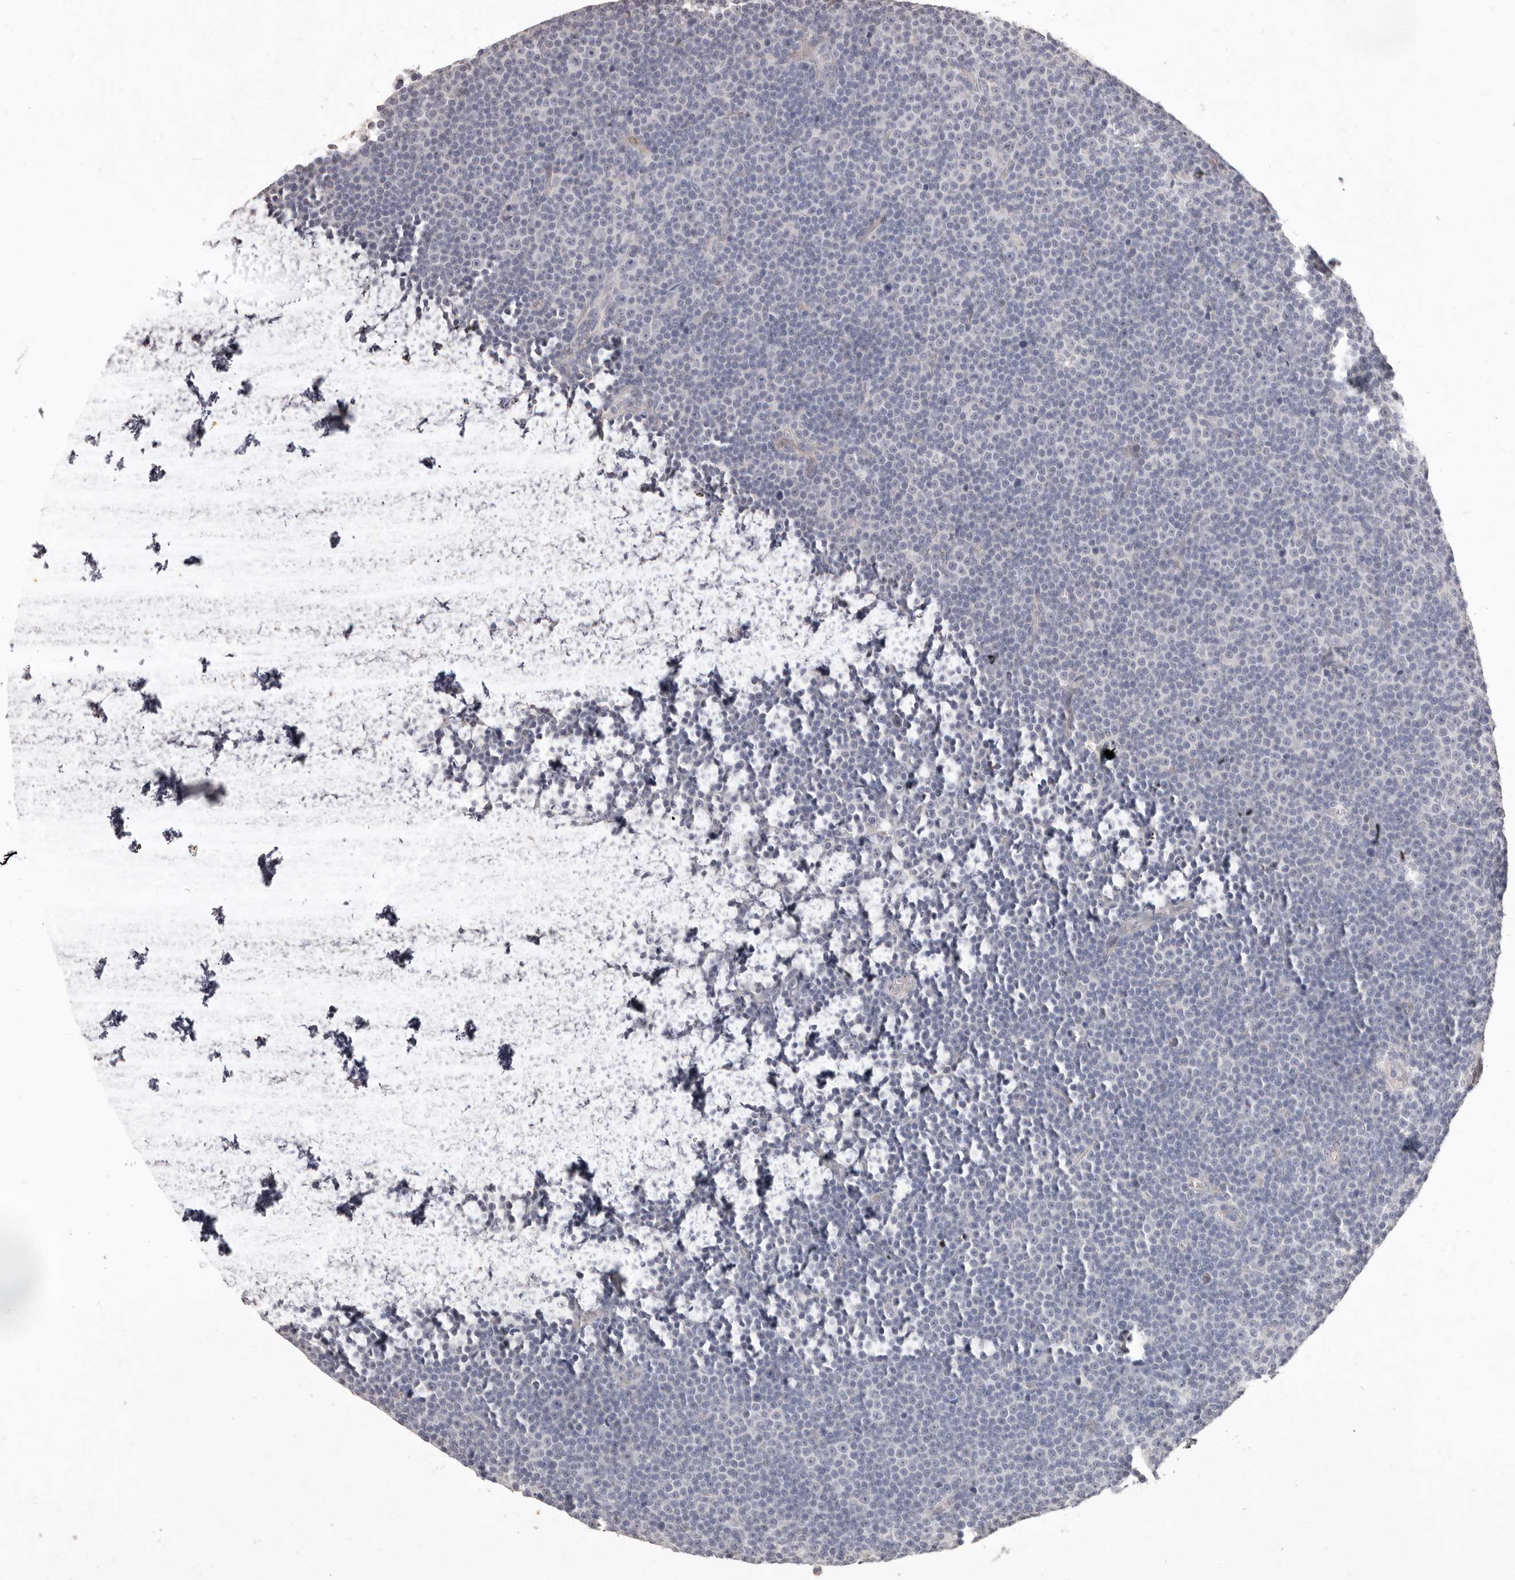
{"staining": {"intensity": "negative", "quantity": "none", "location": "none"}, "tissue": "lymphoma", "cell_type": "Tumor cells", "image_type": "cancer", "snomed": [{"axis": "morphology", "description": "Malignant lymphoma, non-Hodgkin's type, Low grade"}, {"axis": "topography", "description": "Lymph node"}], "caption": "Human low-grade malignant lymphoma, non-Hodgkin's type stained for a protein using immunohistochemistry (IHC) exhibits no staining in tumor cells.", "gene": "ZYG11B", "patient": {"sex": "female", "age": 67}}